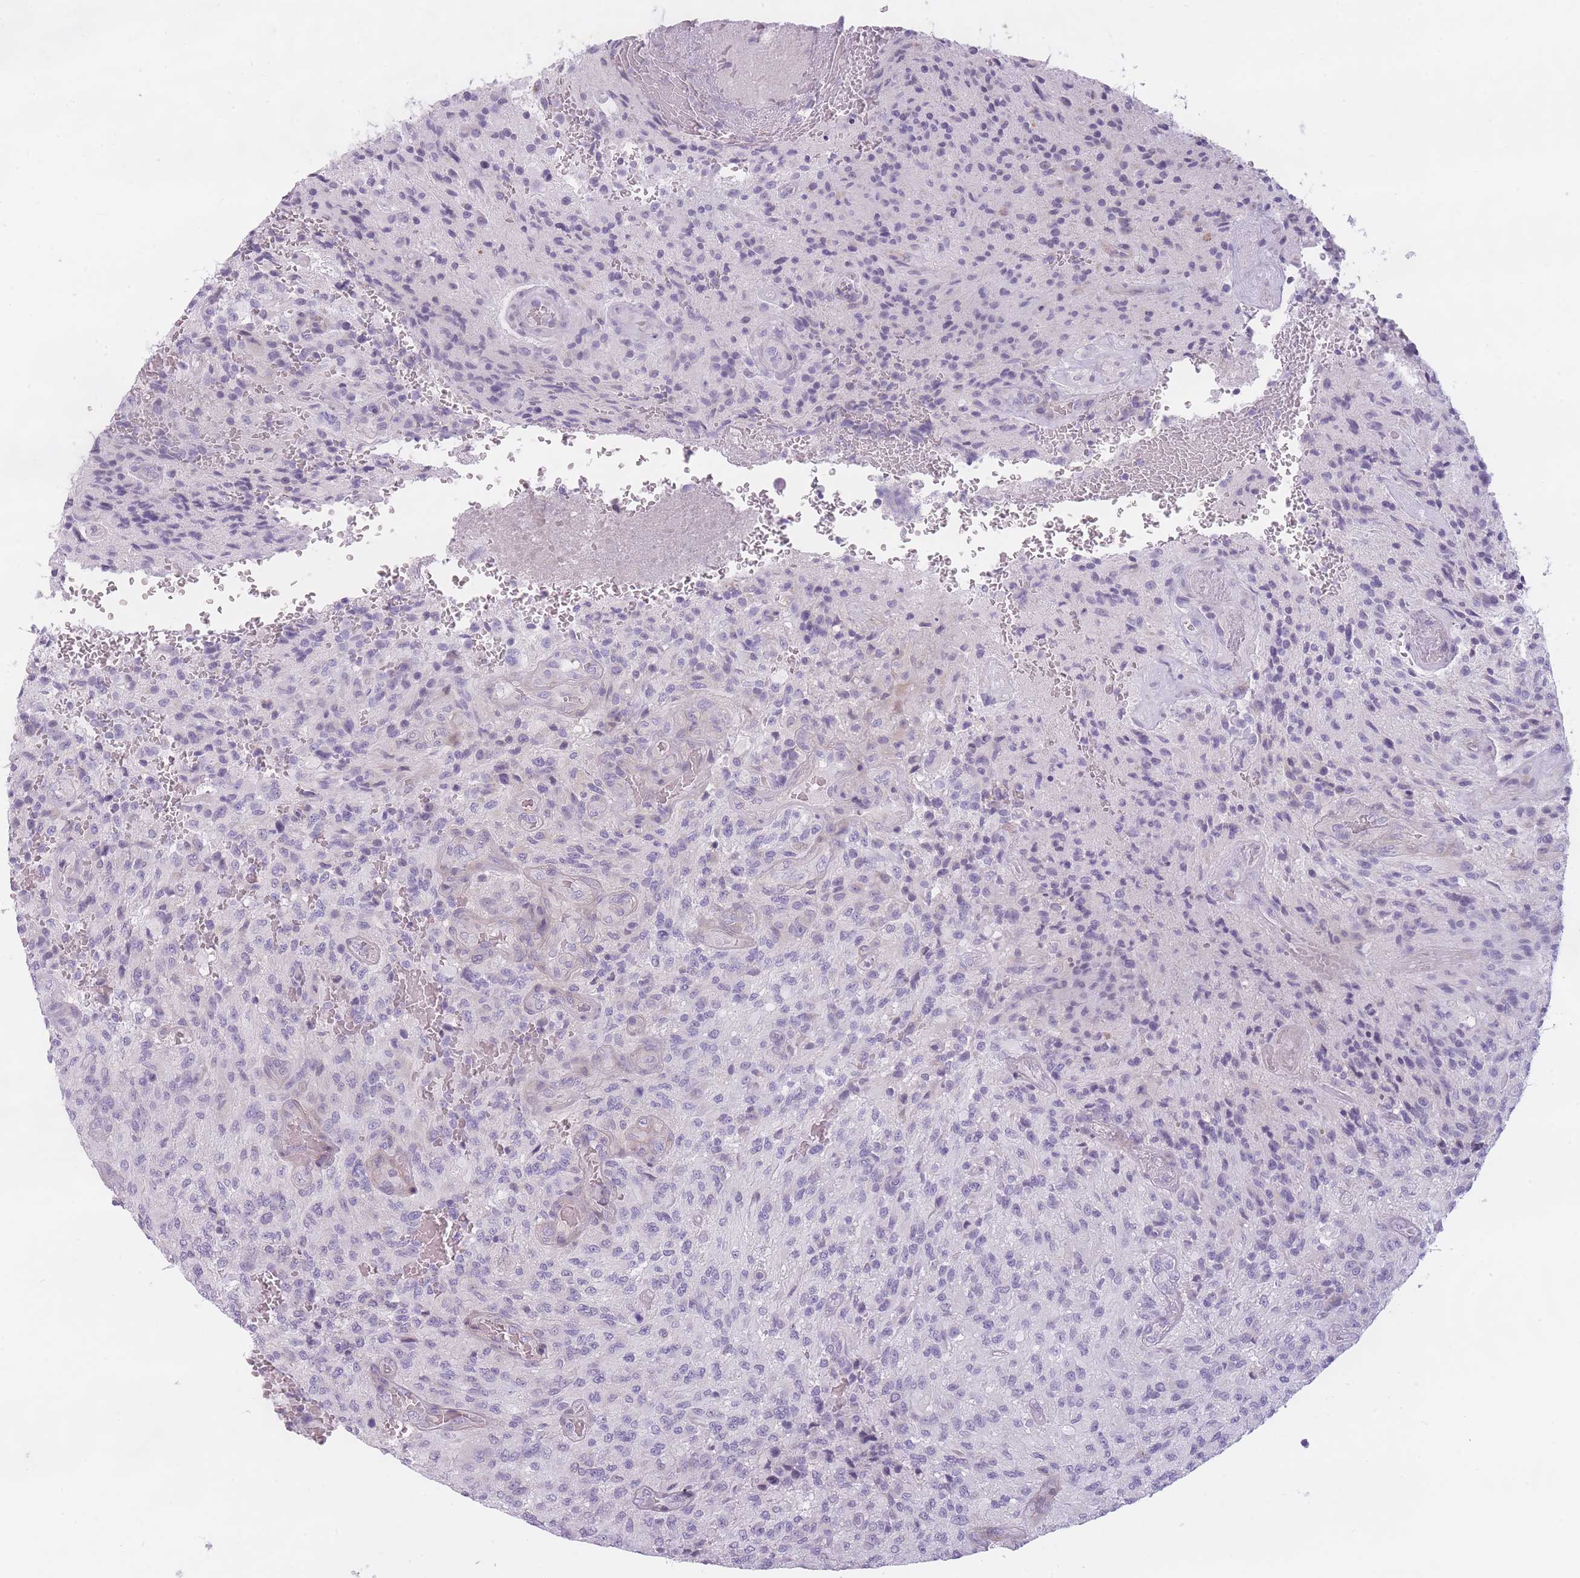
{"staining": {"intensity": "negative", "quantity": "none", "location": "none"}, "tissue": "glioma", "cell_type": "Tumor cells", "image_type": "cancer", "snomed": [{"axis": "morphology", "description": "Normal tissue, NOS"}, {"axis": "morphology", "description": "Glioma, malignant, High grade"}, {"axis": "topography", "description": "Cerebral cortex"}], "caption": "Tumor cells show no significant staining in malignant glioma (high-grade).", "gene": "GGT1", "patient": {"sex": "male", "age": 56}}